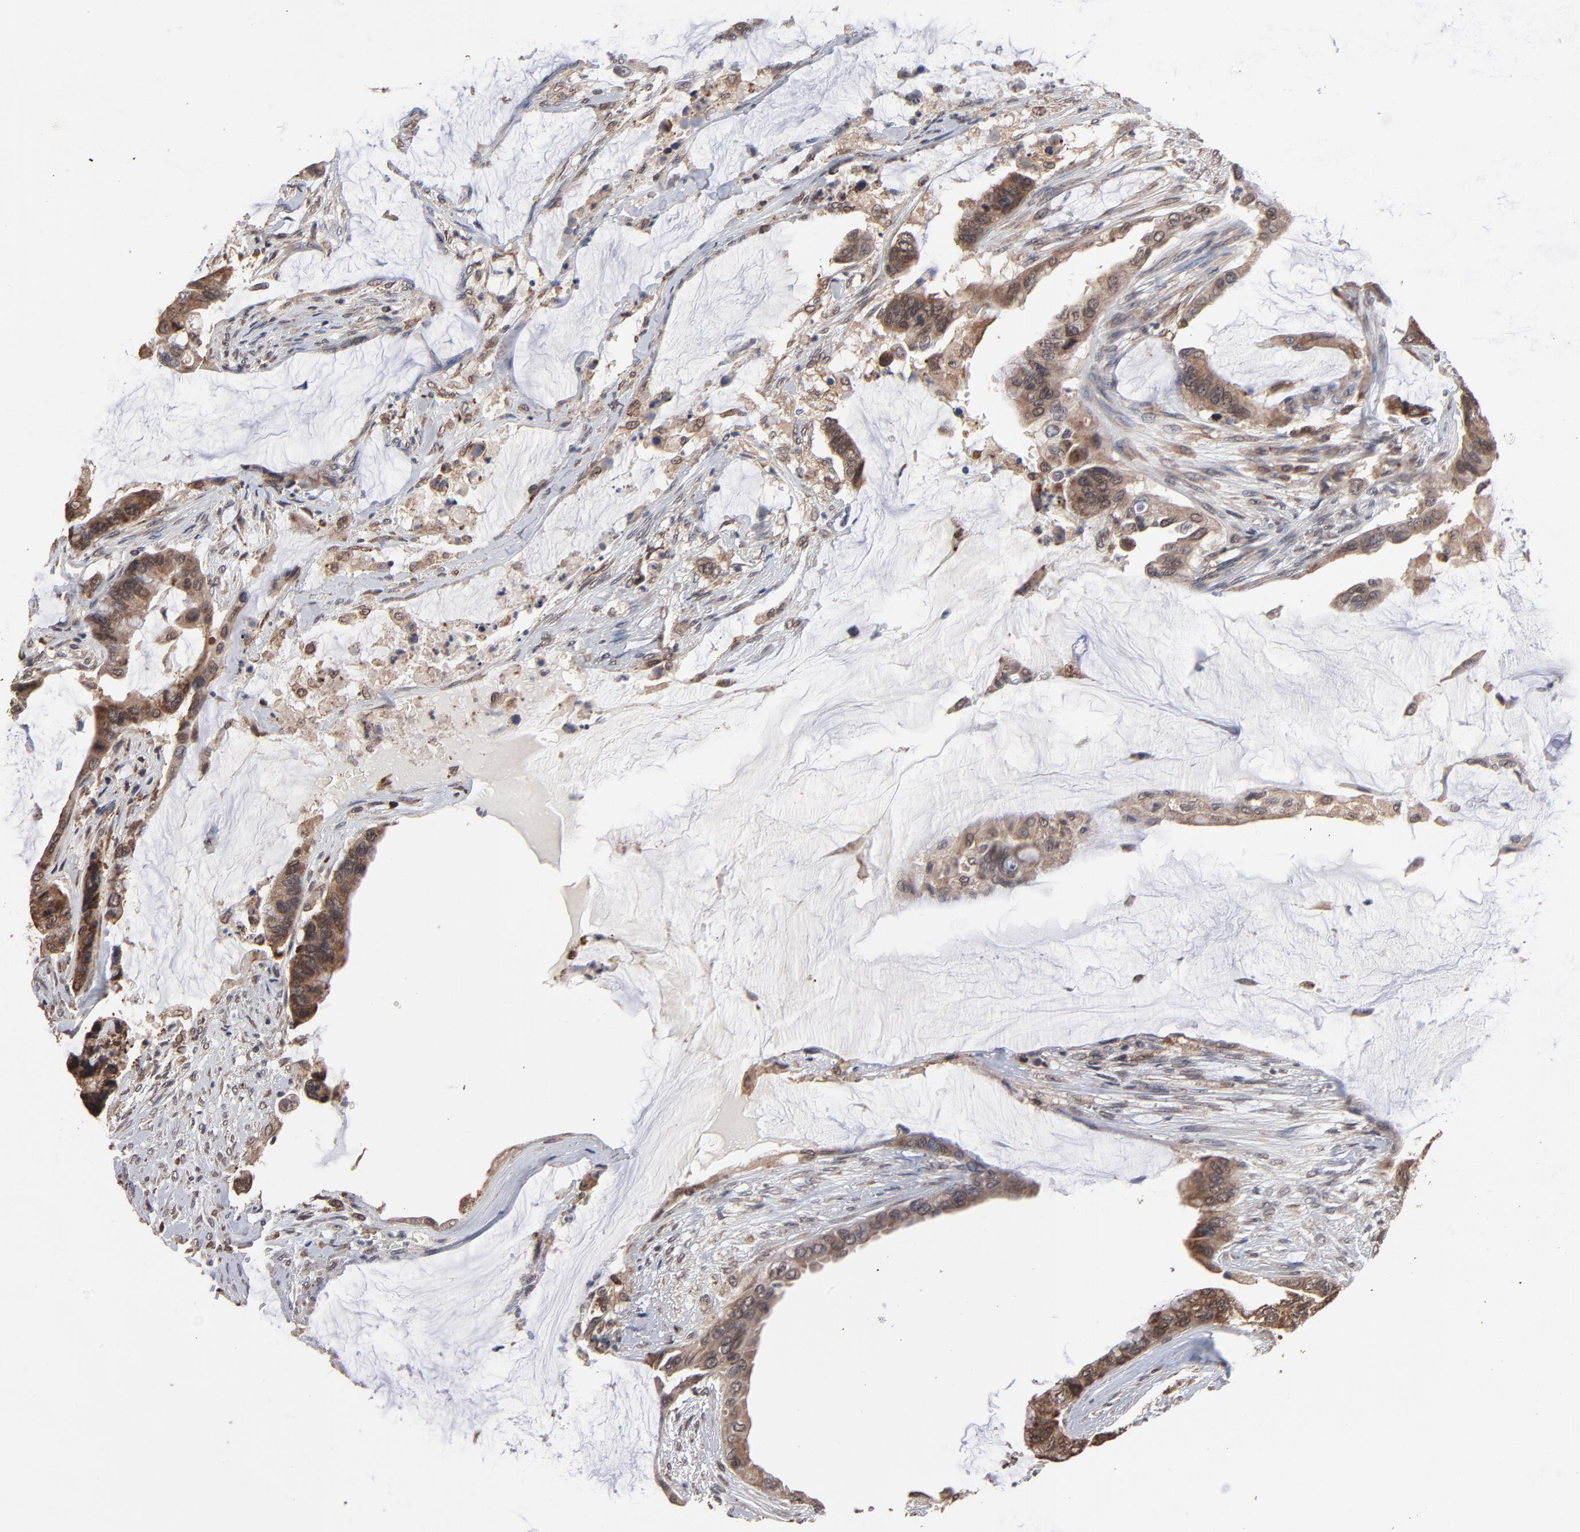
{"staining": {"intensity": "strong", "quantity": ">75%", "location": "cytoplasmic/membranous"}, "tissue": "colorectal cancer", "cell_type": "Tumor cells", "image_type": "cancer", "snomed": [{"axis": "morphology", "description": "Adenocarcinoma, NOS"}, {"axis": "topography", "description": "Rectum"}], "caption": "Brown immunohistochemical staining in colorectal cancer displays strong cytoplasmic/membranous staining in approximately >75% of tumor cells. (IHC, brightfield microscopy, high magnification).", "gene": "CHM", "patient": {"sex": "female", "age": 59}}